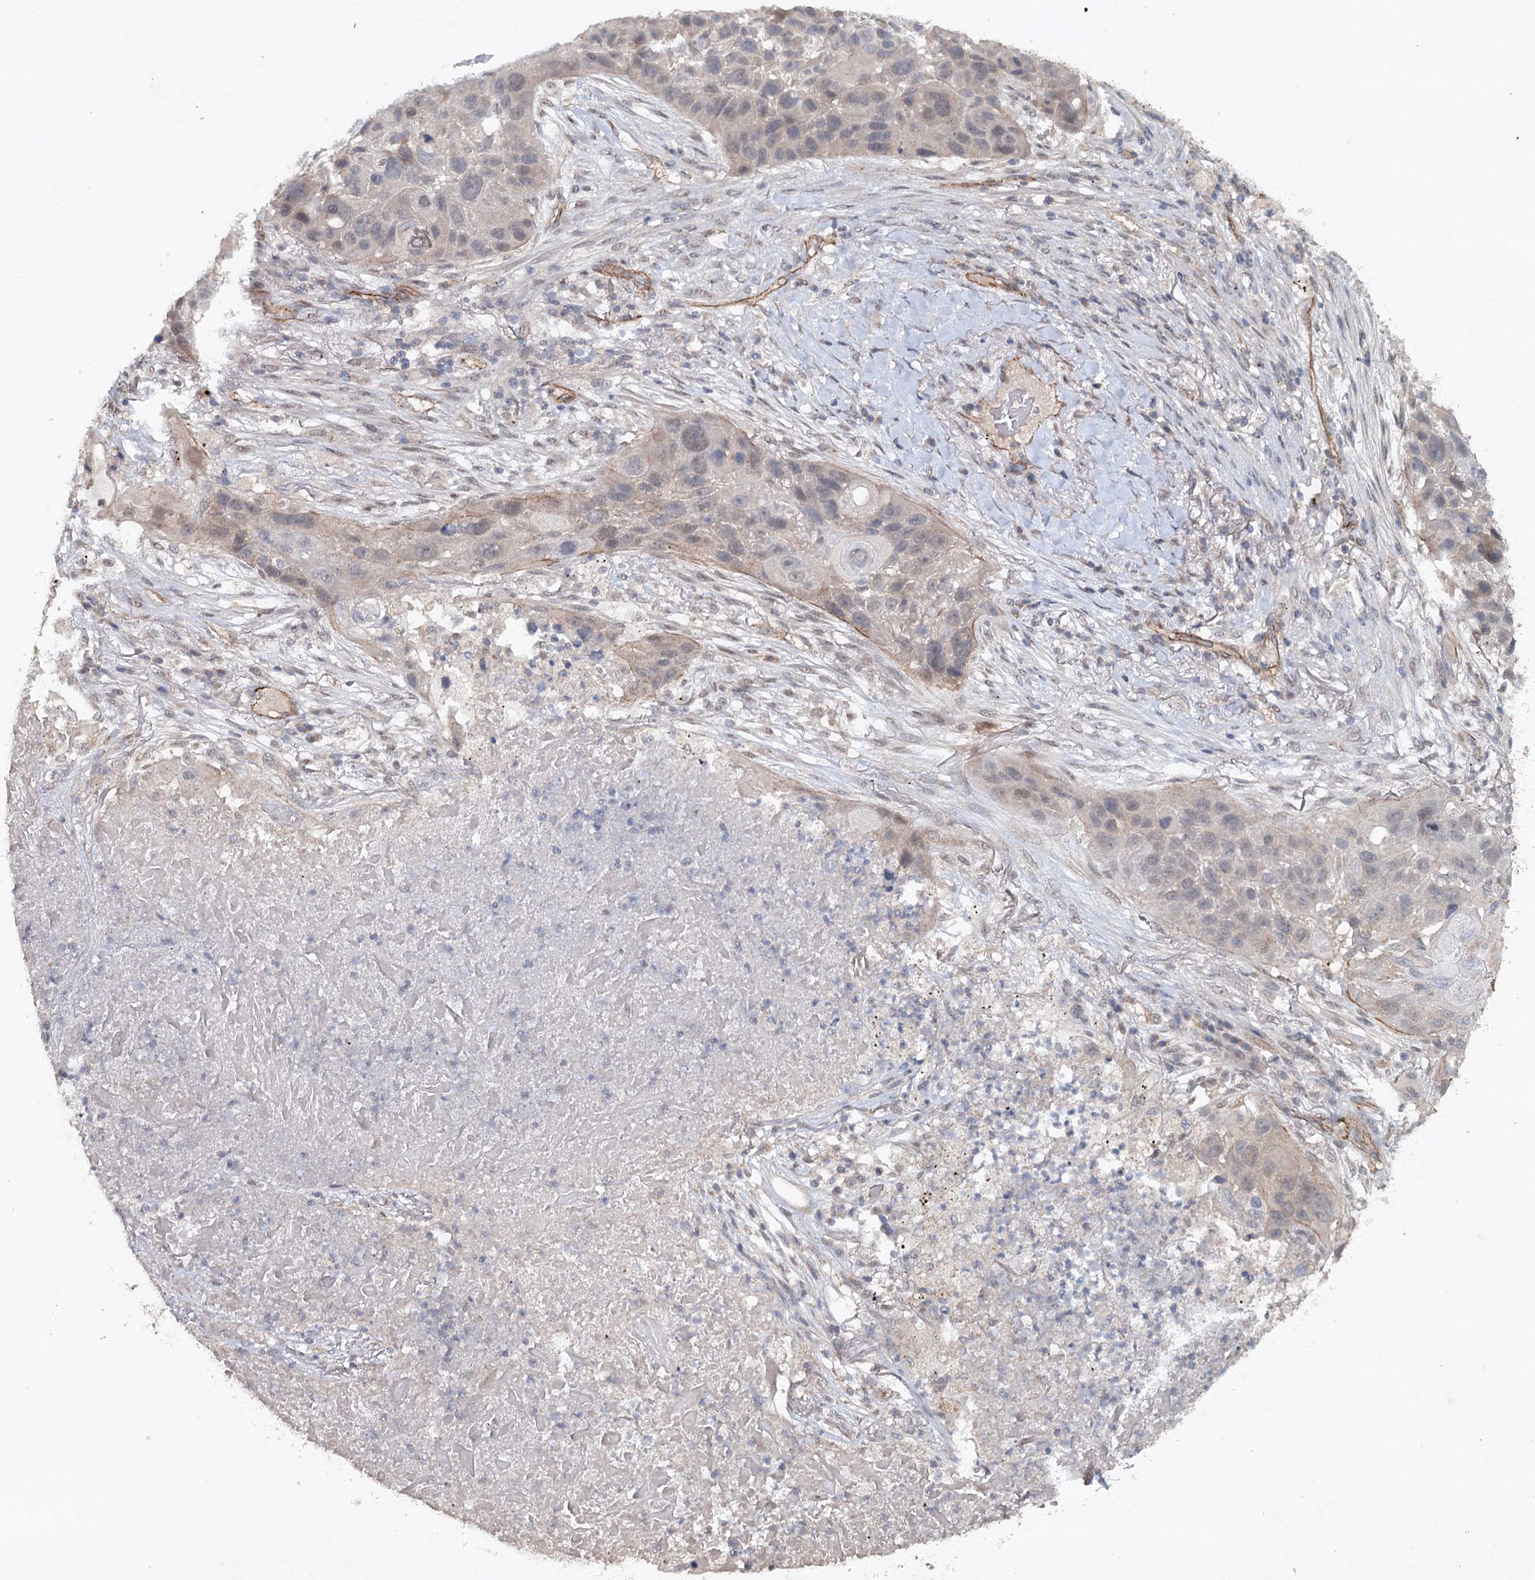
{"staining": {"intensity": "weak", "quantity": "<25%", "location": "cytoplasmic/membranous,nuclear"}, "tissue": "lung cancer", "cell_type": "Tumor cells", "image_type": "cancer", "snomed": [{"axis": "morphology", "description": "Squamous cell carcinoma, NOS"}, {"axis": "topography", "description": "Lung"}], "caption": "Tumor cells show no significant protein expression in lung cancer (squamous cell carcinoma).", "gene": "SYNPO", "patient": {"sex": "male", "age": 57}}